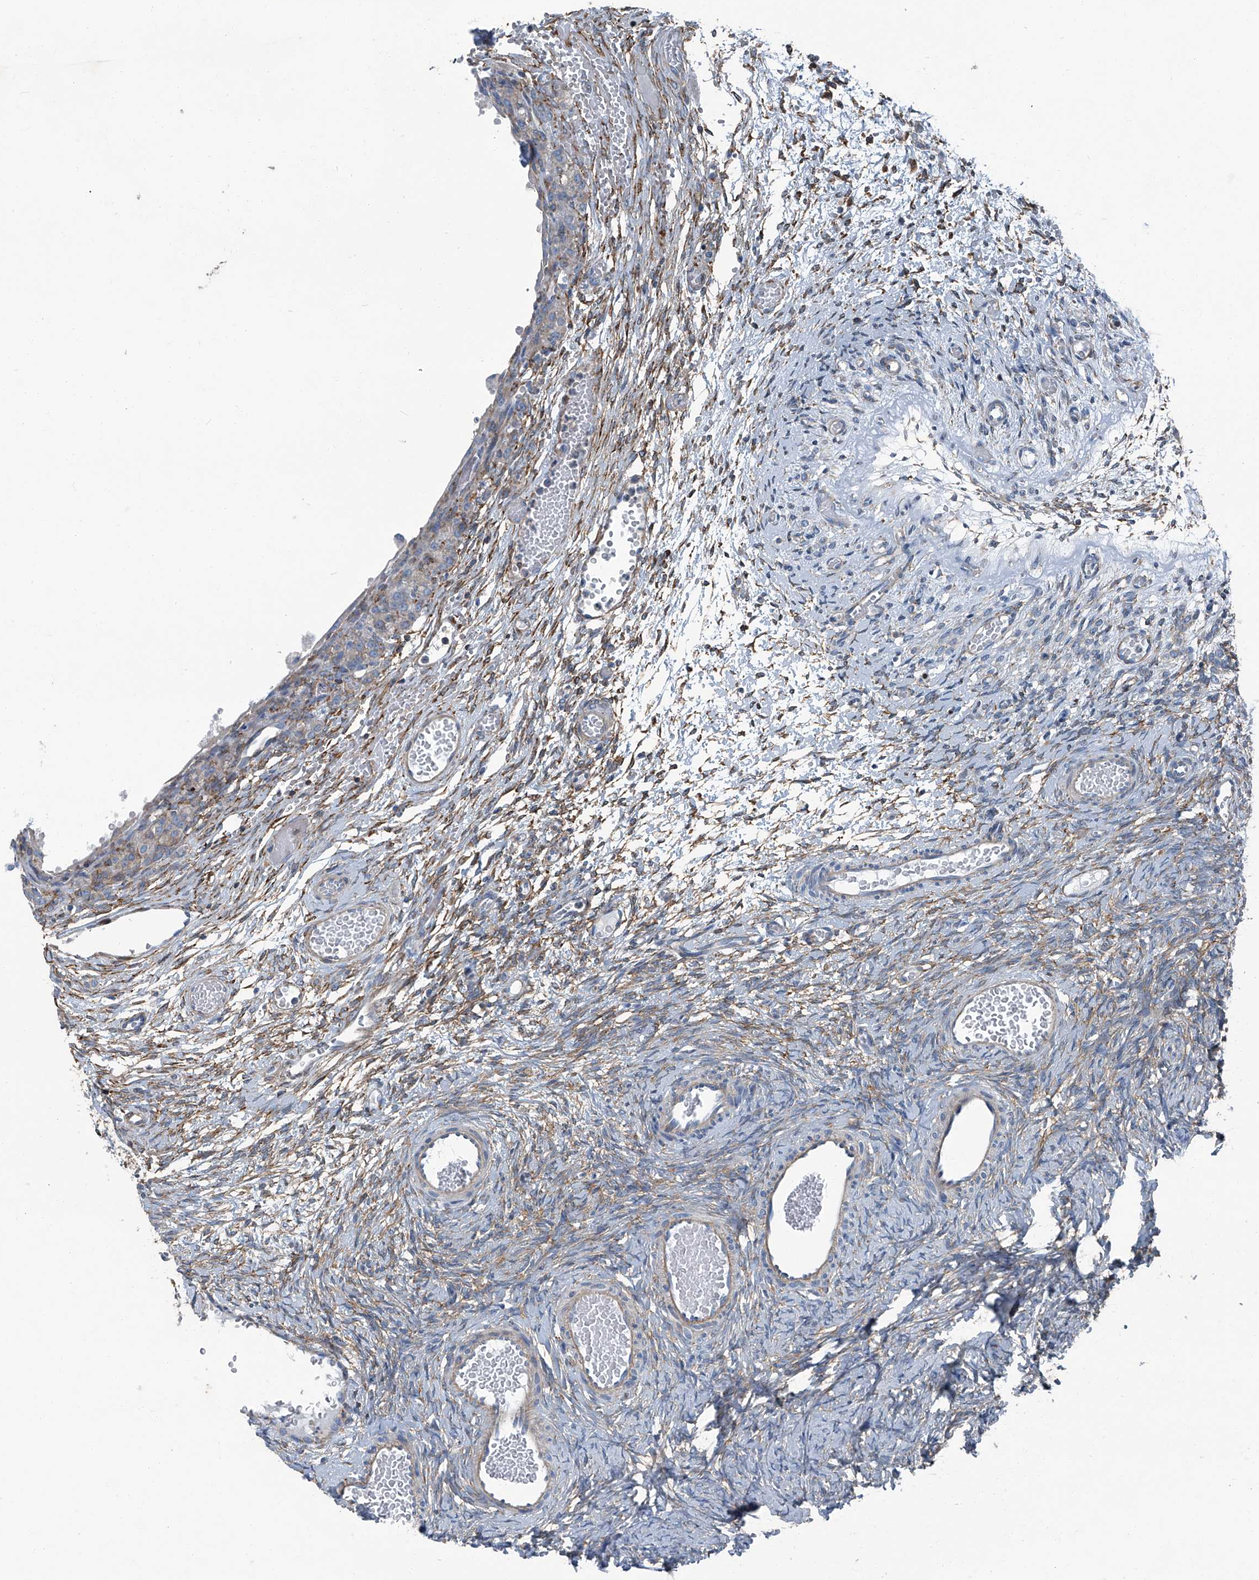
{"staining": {"intensity": "weak", "quantity": "<25%", "location": "cytoplasmic/membranous"}, "tissue": "ovary", "cell_type": "Ovarian stroma cells", "image_type": "normal", "snomed": [{"axis": "morphology", "description": "Adenocarcinoma, NOS"}, {"axis": "topography", "description": "Endometrium"}], "caption": "Benign ovary was stained to show a protein in brown. There is no significant positivity in ovarian stroma cells.", "gene": "SEPTIN7", "patient": {"sex": "female", "age": 32}}